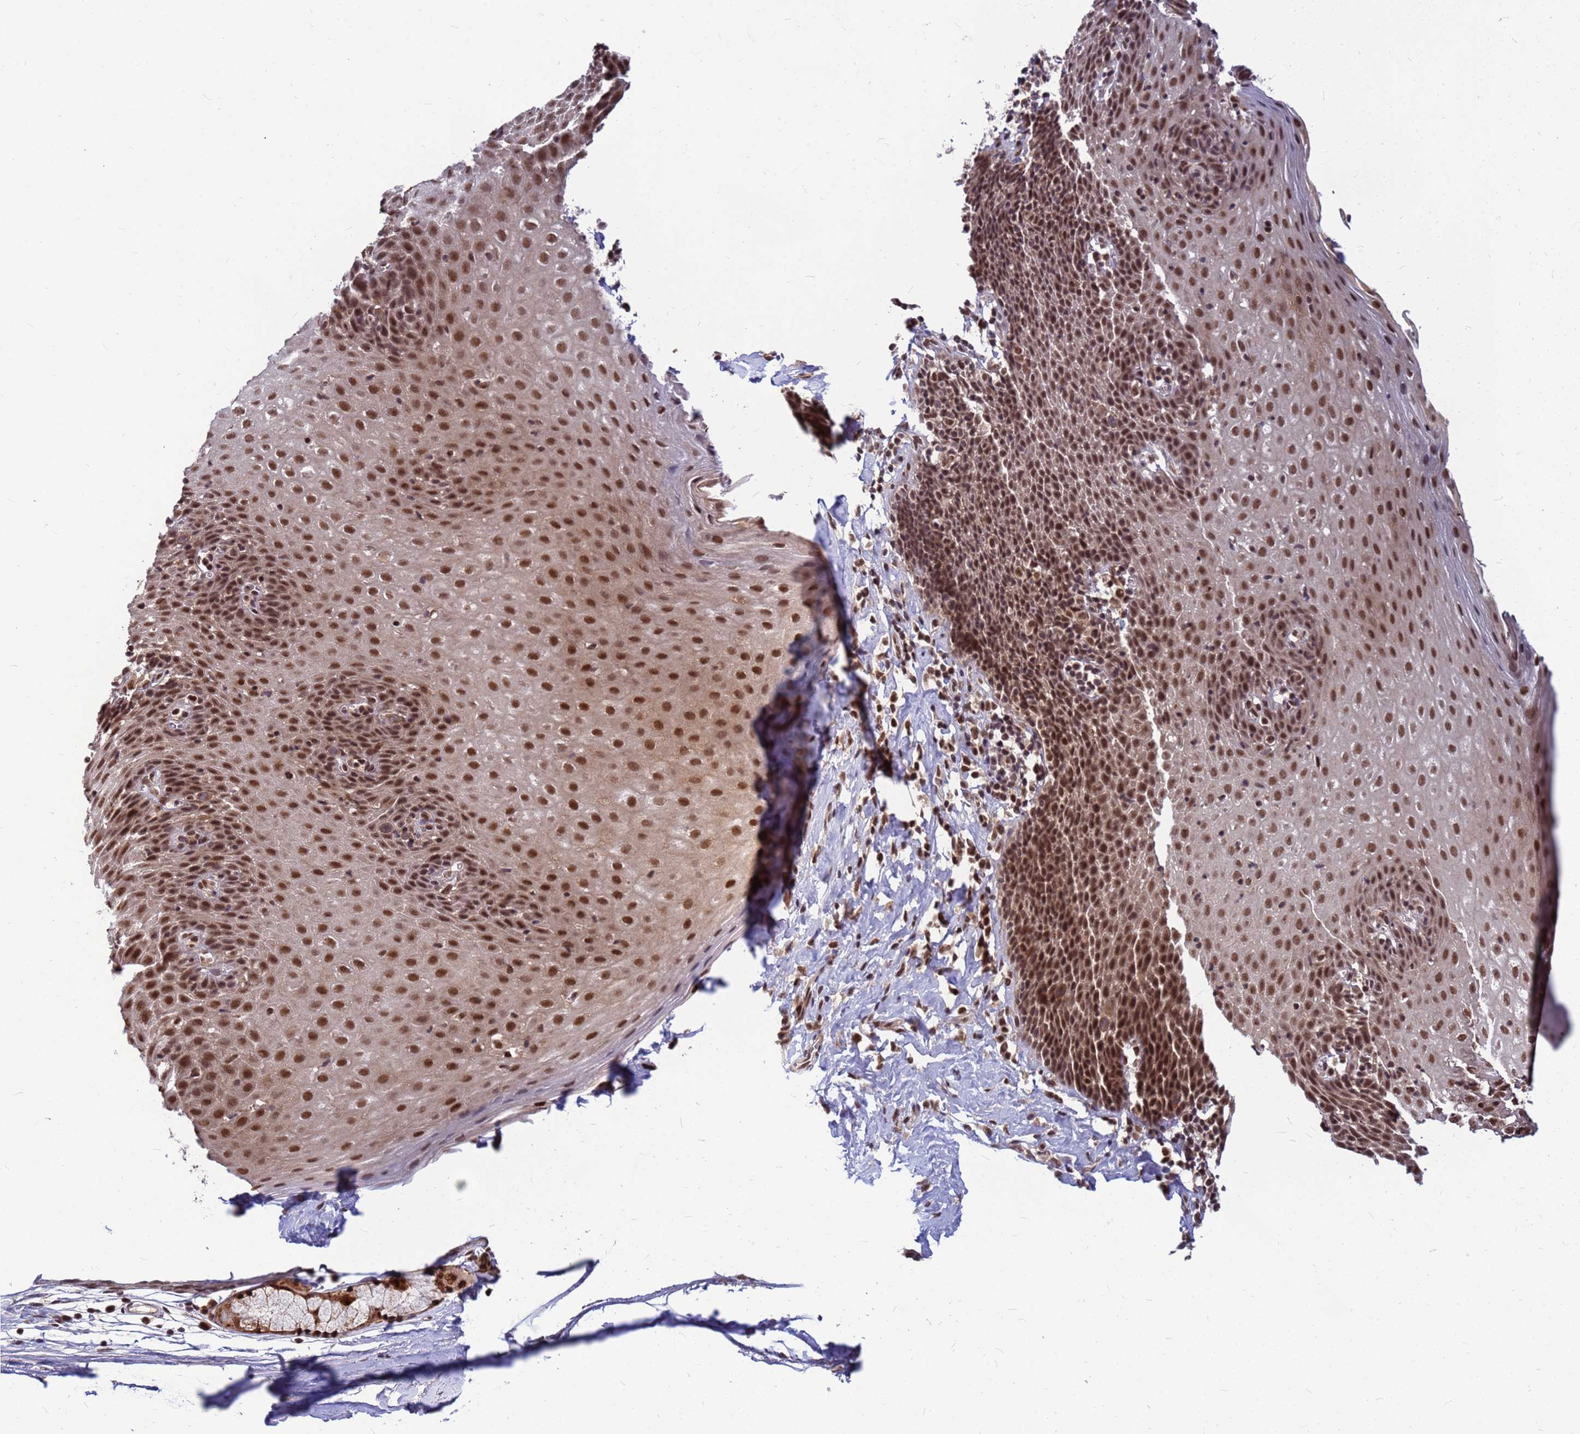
{"staining": {"intensity": "strong", "quantity": ">75%", "location": "nuclear"}, "tissue": "esophagus", "cell_type": "Squamous epithelial cells", "image_type": "normal", "snomed": [{"axis": "morphology", "description": "Normal tissue, NOS"}, {"axis": "topography", "description": "Esophagus"}], "caption": "A brown stain labels strong nuclear expression of a protein in squamous epithelial cells of unremarkable human esophagus.", "gene": "NCBP2", "patient": {"sex": "female", "age": 61}}